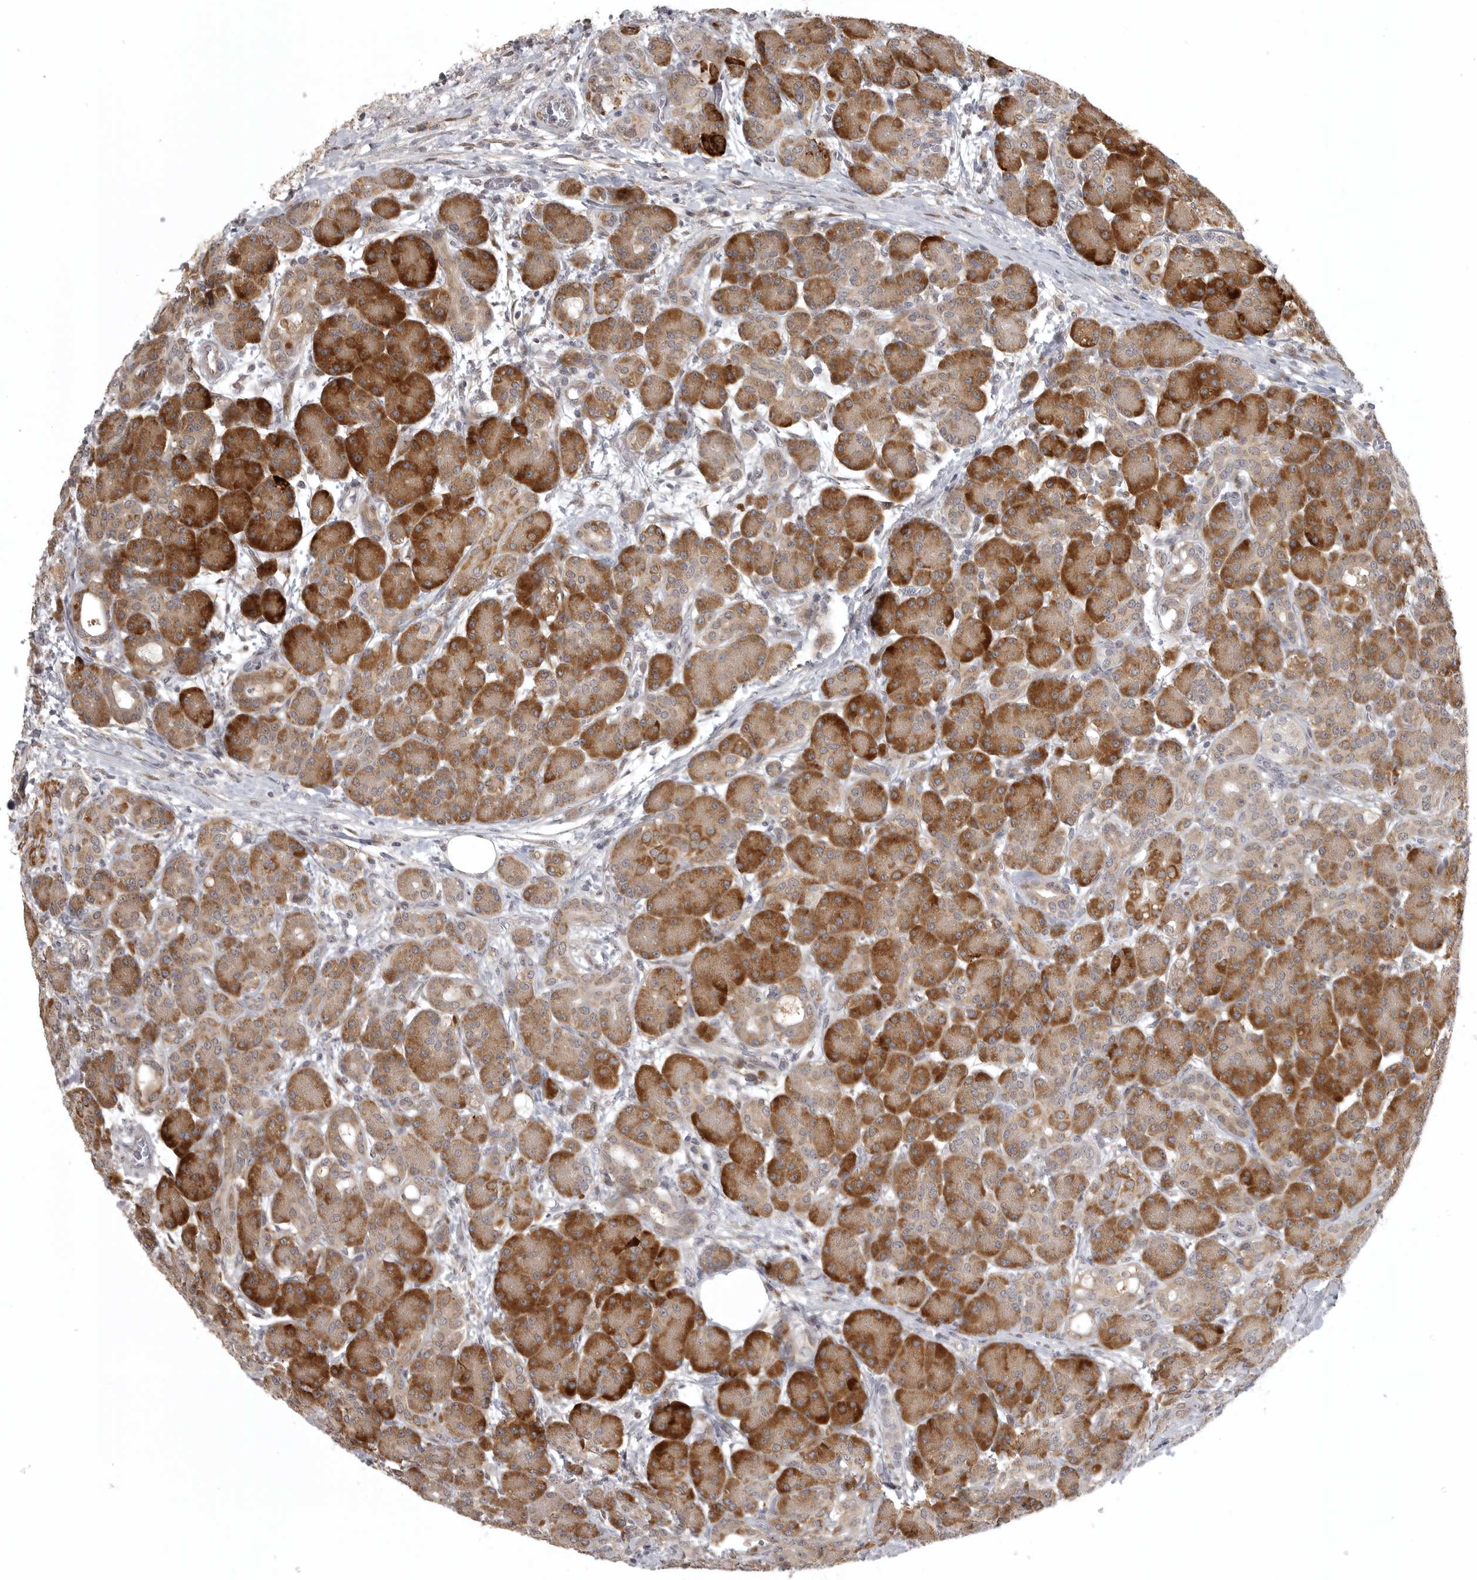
{"staining": {"intensity": "strong", "quantity": ">75%", "location": "cytoplasmic/membranous"}, "tissue": "pancreas", "cell_type": "Exocrine glandular cells", "image_type": "normal", "snomed": [{"axis": "morphology", "description": "Normal tissue, NOS"}, {"axis": "topography", "description": "Pancreas"}], "caption": "Pancreas stained for a protein (brown) shows strong cytoplasmic/membranous positive positivity in approximately >75% of exocrine glandular cells.", "gene": "POLE2", "patient": {"sex": "male", "age": 63}}